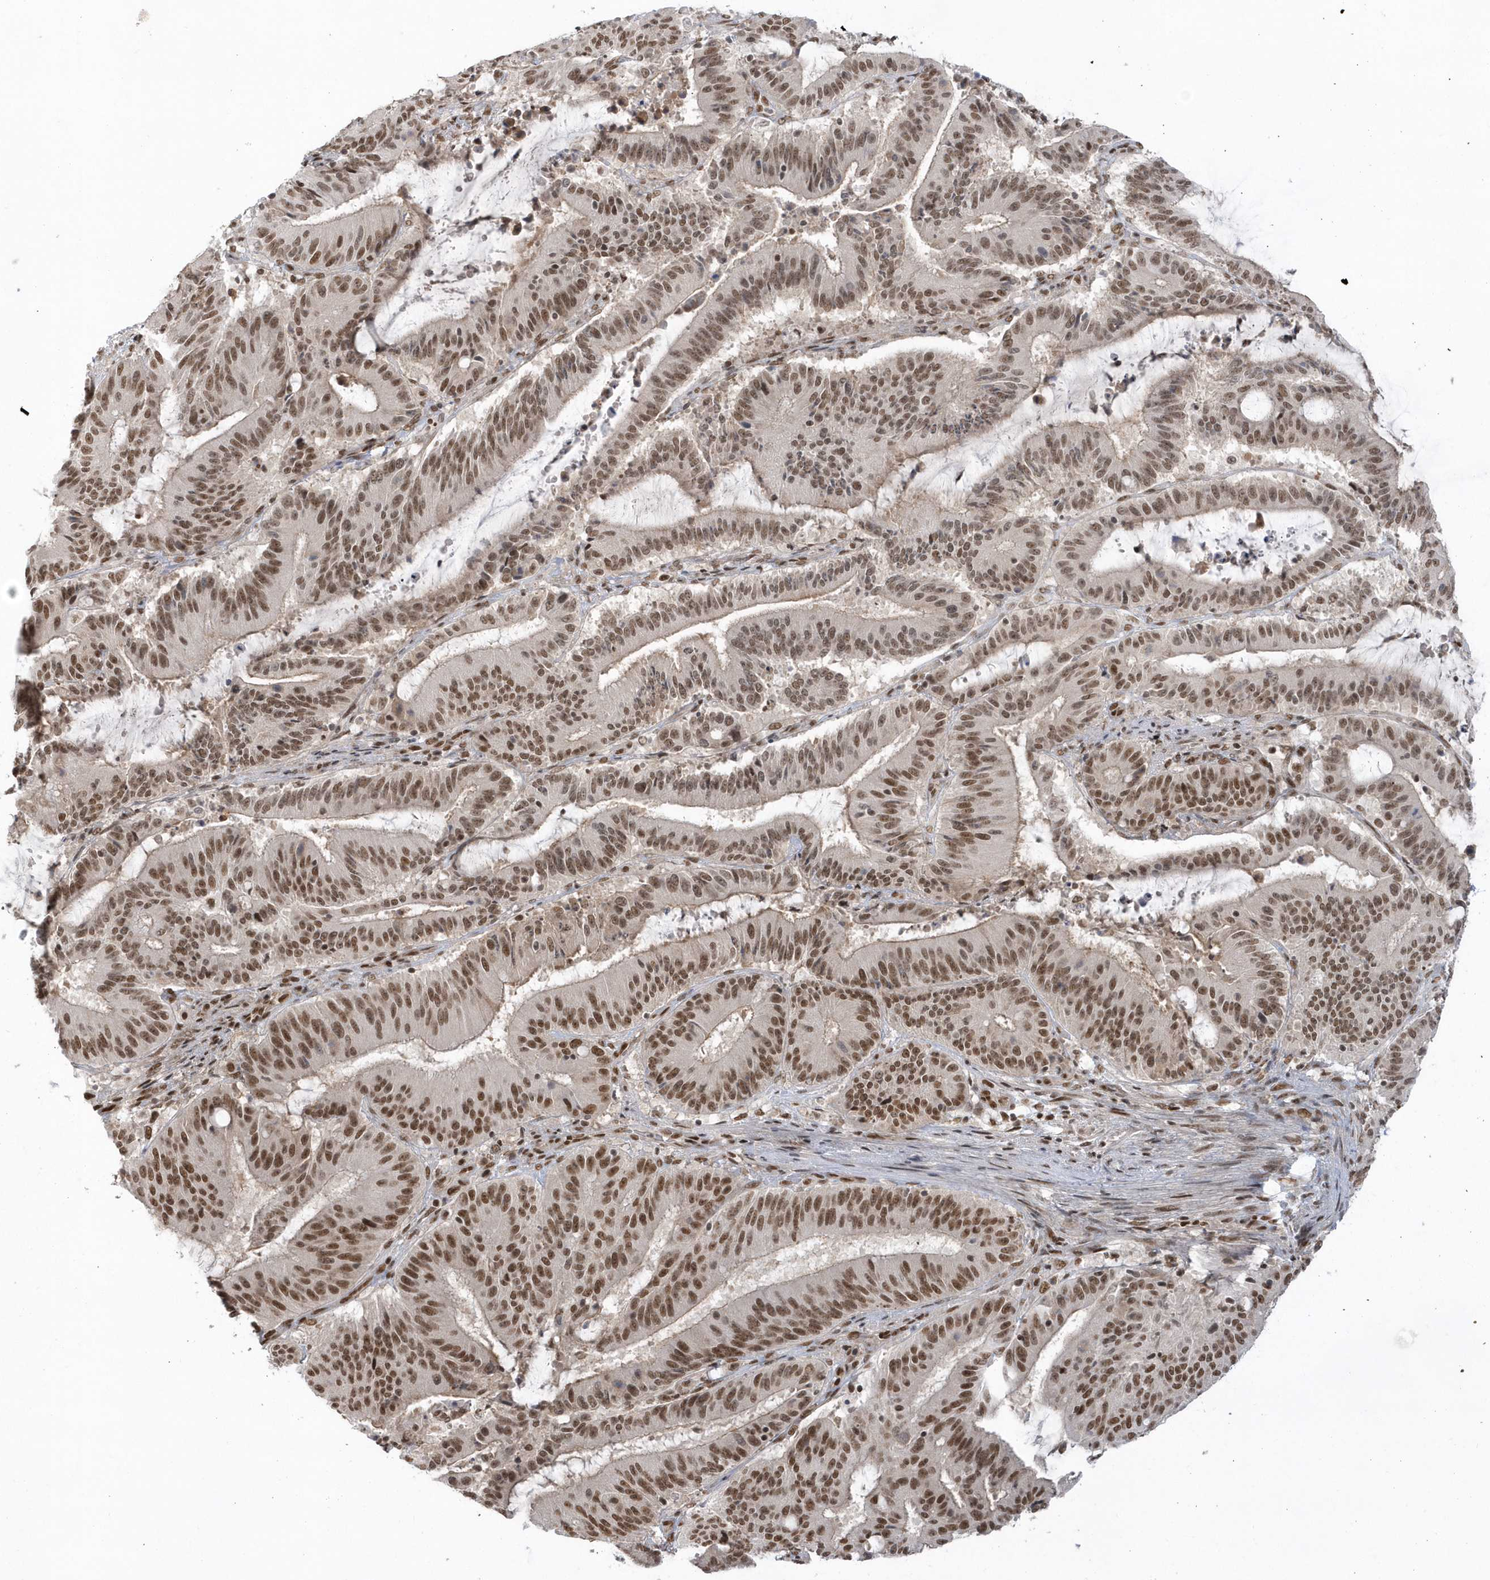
{"staining": {"intensity": "moderate", "quantity": ">75%", "location": "nuclear"}, "tissue": "liver cancer", "cell_type": "Tumor cells", "image_type": "cancer", "snomed": [{"axis": "morphology", "description": "Normal tissue, NOS"}, {"axis": "morphology", "description": "Cholangiocarcinoma"}, {"axis": "topography", "description": "Liver"}, {"axis": "topography", "description": "Peripheral nerve tissue"}], "caption": "The image reveals staining of liver cholangiocarcinoma, revealing moderate nuclear protein staining (brown color) within tumor cells.", "gene": "SEPHS1", "patient": {"sex": "female", "age": 73}}